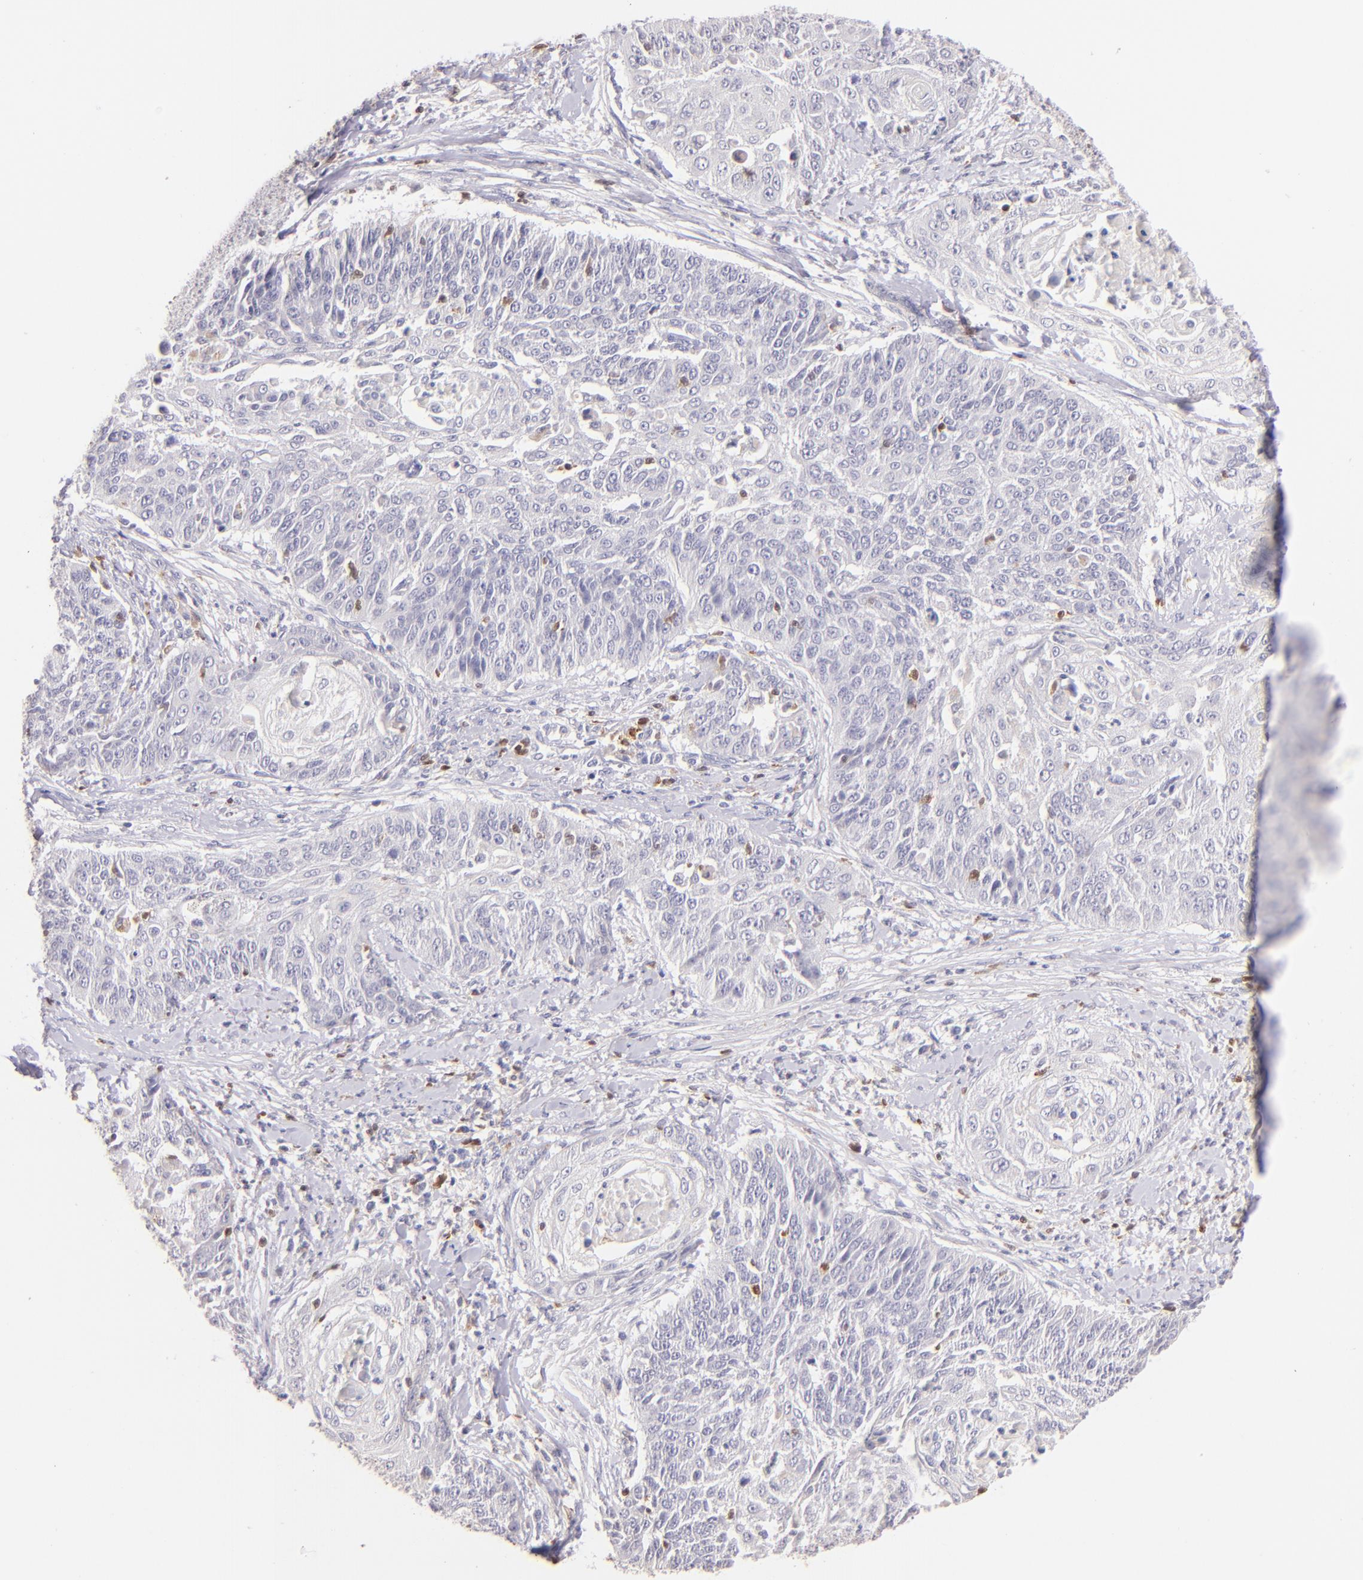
{"staining": {"intensity": "negative", "quantity": "none", "location": "none"}, "tissue": "cervical cancer", "cell_type": "Tumor cells", "image_type": "cancer", "snomed": [{"axis": "morphology", "description": "Squamous cell carcinoma, NOS"}, {"axis": "topography", "description": "Cervix"}], "caption": "Protein analysis of cervical squamous cell carcinoma displays no significant positivity in tumor cells.", "gene": "ZAP70", "patient": {"sex": "female", "age": 64}}